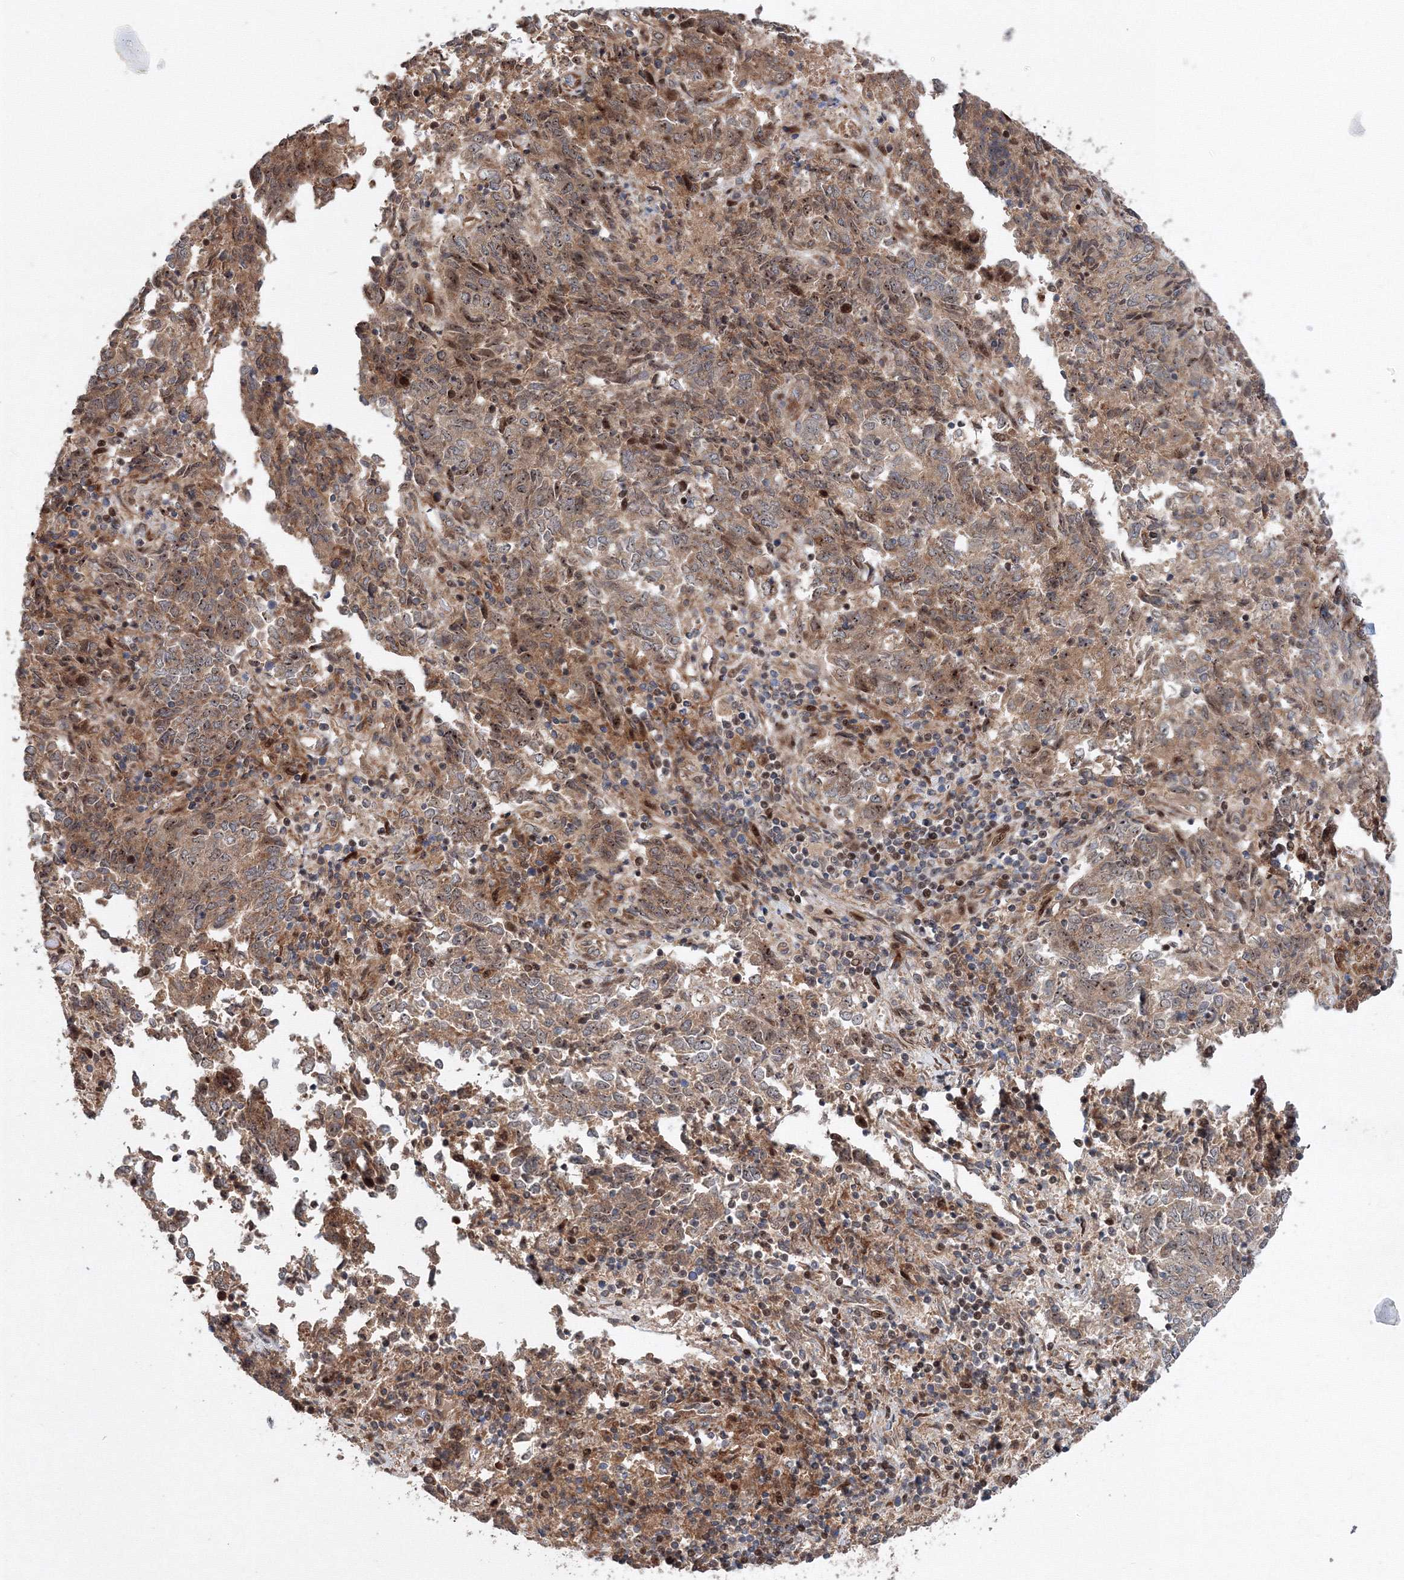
{"staining": {"intensity": "moderate", "quantity": ">75%", "location": "cytoplasmic/membranous,nuclear"}, "tissue": "endometrial cancer", "cell_type": "Tumor cells", "image_type": "cancer", "snomed": [{"axis": "morphology", "description": "Adenocarcinoma, NOS"}, {"axis": "topography", "description": "Endometrium"}], "caption": "IHC (DAB (3,3'-diaminobenzidine)) staining of endometrial adenocarcinoma reveals moderate cytoplasmic/membranous and nuclear protein staining in about >75% of tumor cells.", "gene": "ANKAR", "patient": {"sex": "female", "age": 80}}